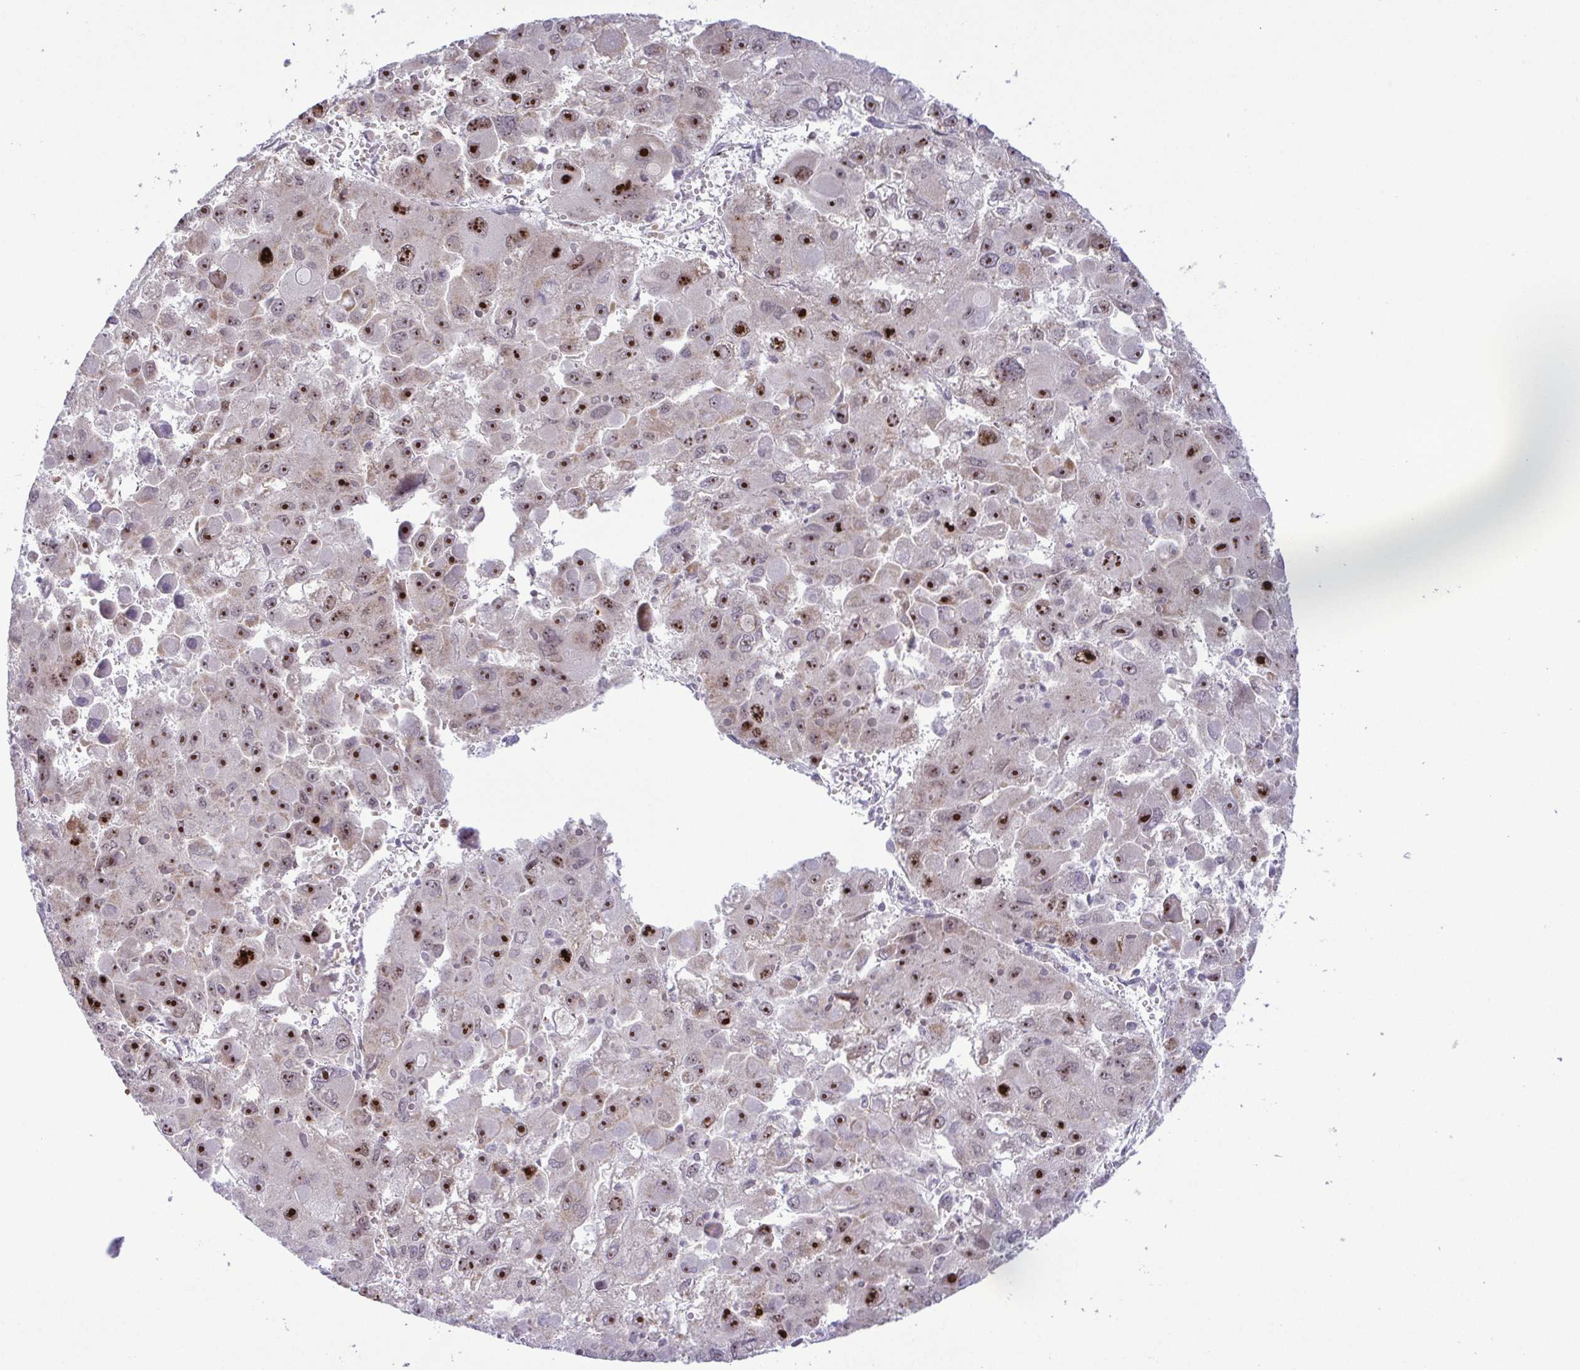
{"staining": {"intensity": "strong", "quantity": "25%-75%", "location": "cytoplasmic/membranous,nuclear"}, "tissue": "liver cancer", "cell_type": "Tumor cells", "image_type": "cancer", "snomed": [{"axis": "morphology", "description": "Carcinoma, Hepatocellular, NOS"}, {"axis": "topography", "description": "Liver"}], "caption": "This is an image of IHC staining of hepatocellular carcinoma (liver), which shows strong staining in the cytoplasmic/membranous and nuclear of tumor cells.", "gene": "RSL24D1", "patient": {"sex": "female", "age": 41}}